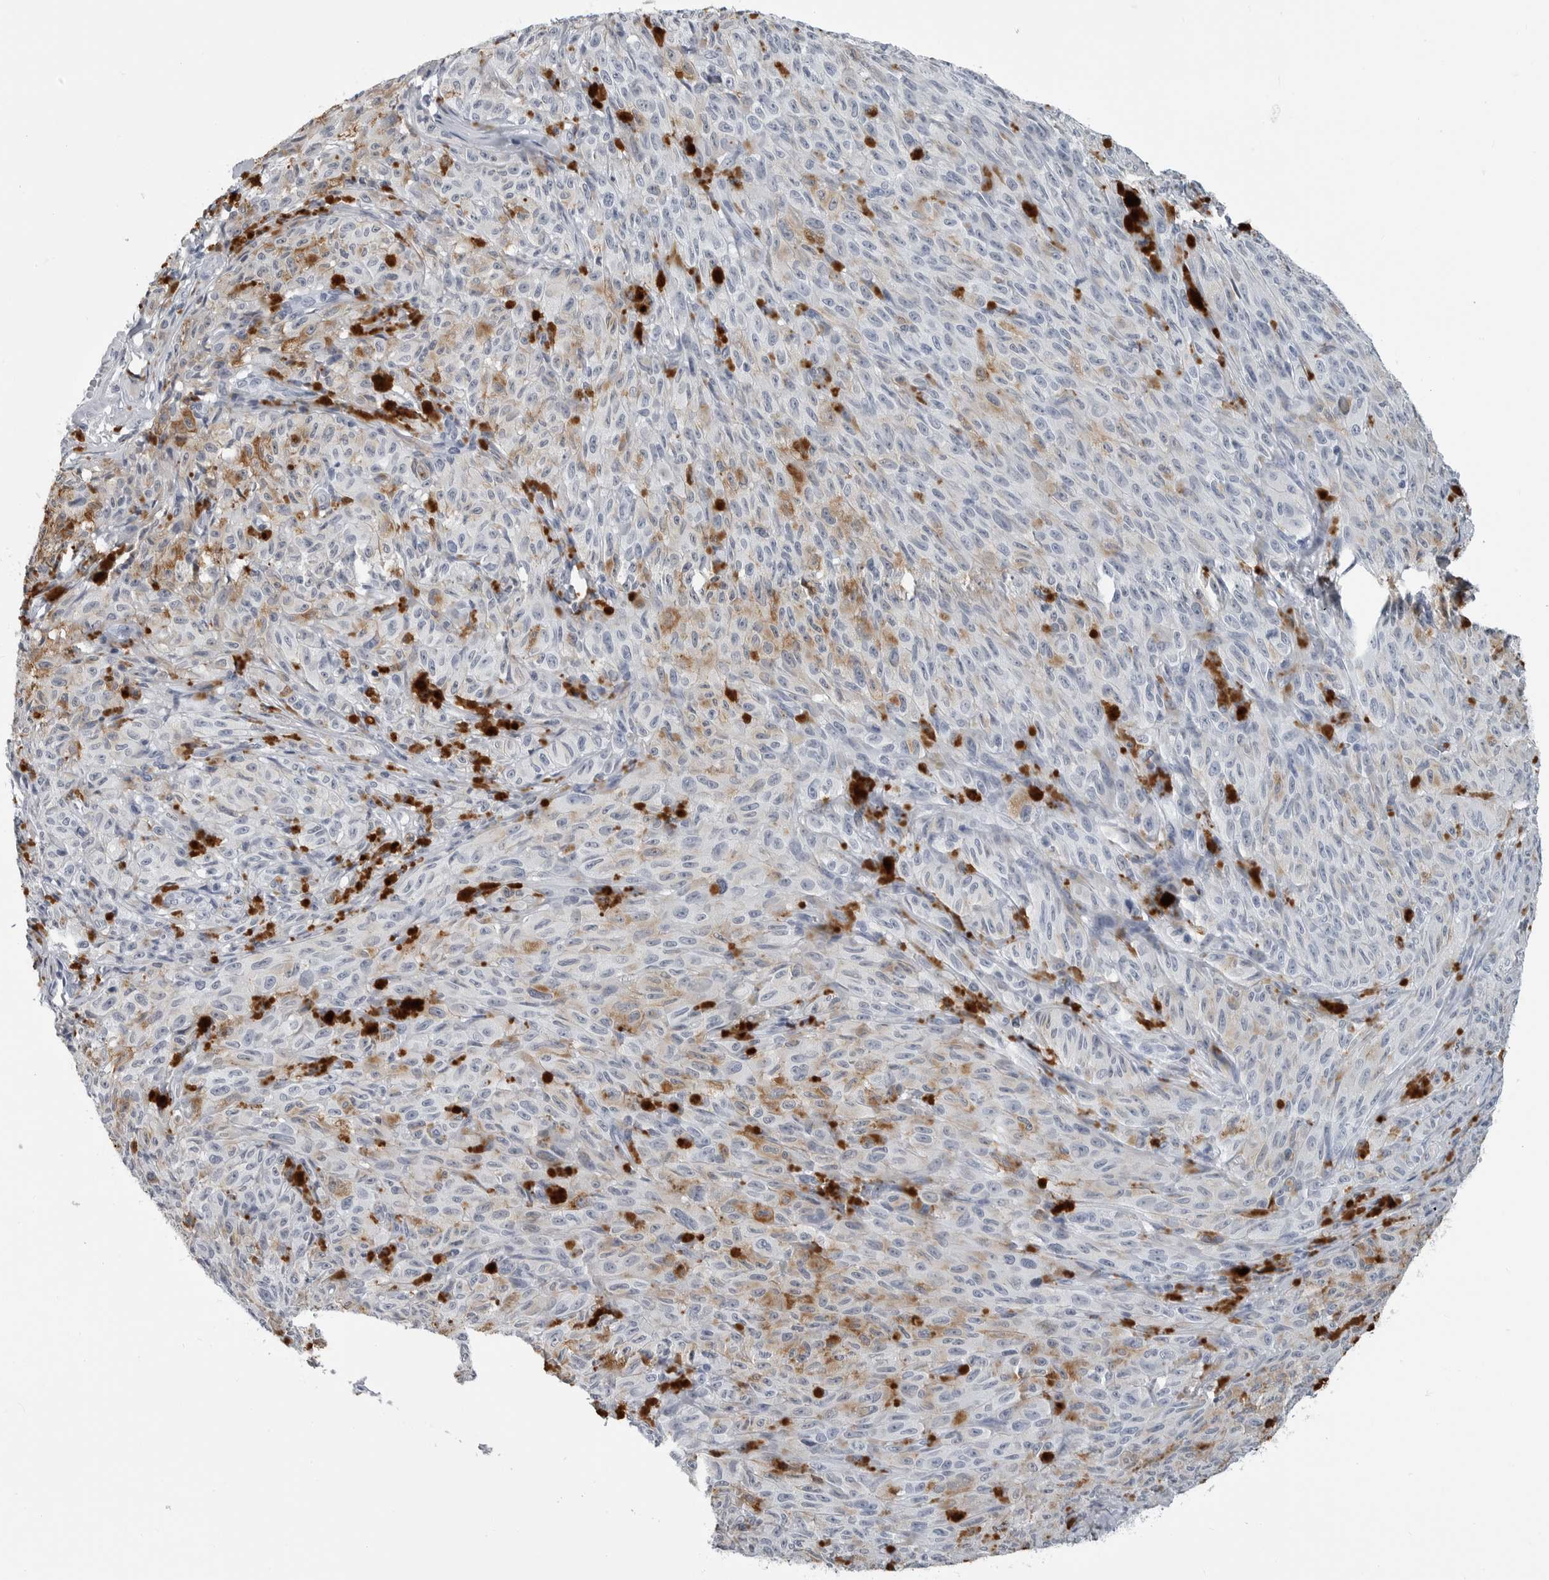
{"staining": {"intensity": "negative", "quantity": "none", "location": "none"}, "tissue": "melanoma", "cell_type": "Tumor cells", "image_type": "cancer", "snomed": [{"axis": "morphology", "description": "Malignant melanoma, NOS"}, {"axis": "topography", "description": "Skin"}], "caption": "Tumor cells show no significant positivity in malignant melanoma.", "gene": "AMPD1", "patient": {"sex": "female", "age": 82}}